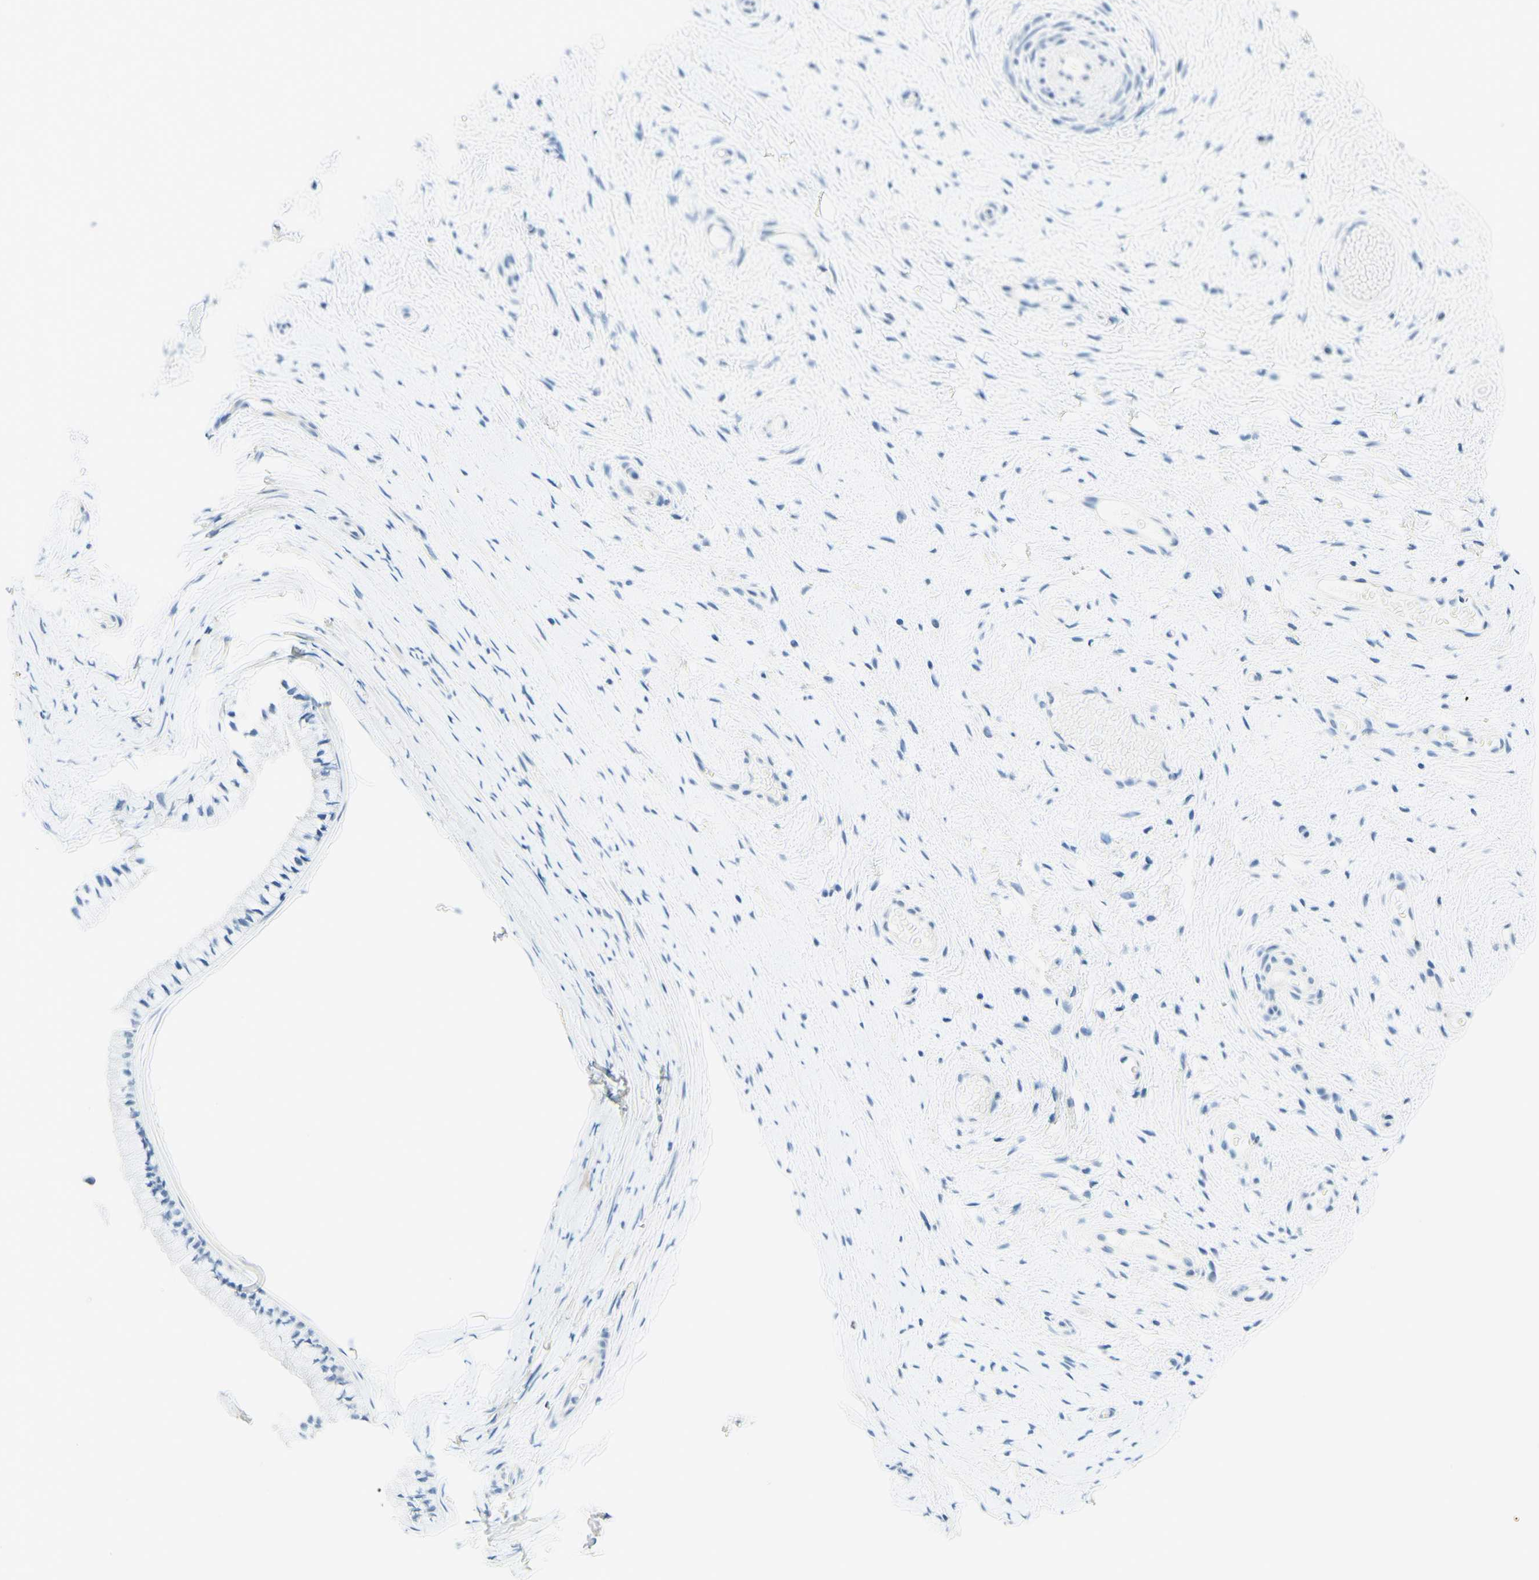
{"staining": {"intensity": "negative", "quantity": "none", "location": "none"}, "tissue": "cervix", "cell_type": "Glandular cells", "image_type": "normal", "snomed": [{"axis": "morphology", "description": "Normal tissue, NOS"}, {"axis": "topography", "description": "Cervix"}], "caption": "Immunohistochemistry (IHC) micrograph of normal cervix: cervix stained with DAB (3,3'-diaminobenzidine) demonstrates no significant protein staining in glandular cells.", "gene": "PASD1", "patient": {"sex": "female", "age": 39}}